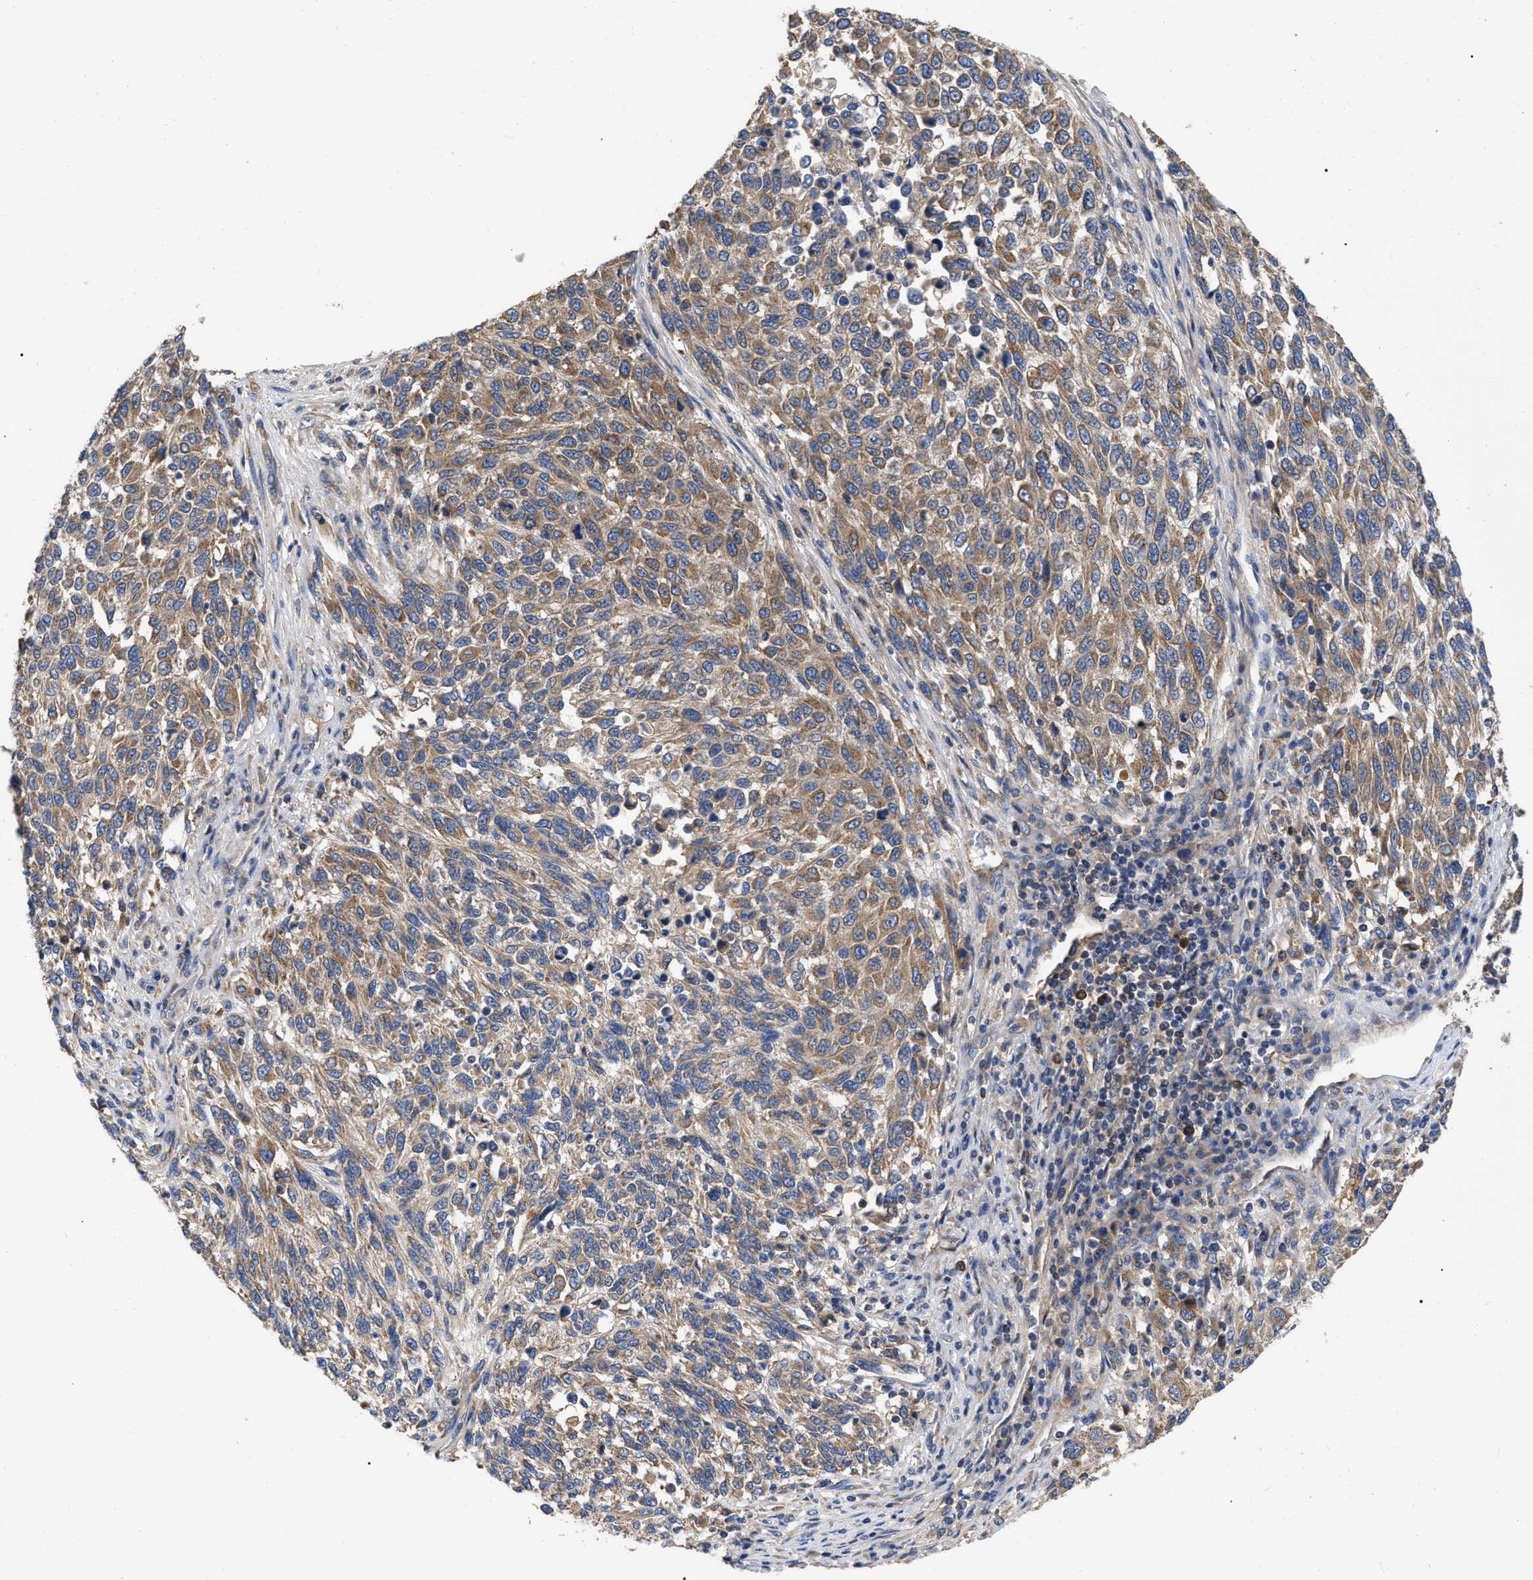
{"staining": {"intensity": "weak", "quantity": ">75%", "location": "cytoplasmic/membranous"}, "tissue": "melanoma", "cell_type": "Tumor cells", "image_type": "cancer", "snomed": [{"axis": "morphology", "description": "Malignant melanoma, Metastatic site"}, {"axis": "topography", "description": "Lymph node"}], "caption": "Protein expression analysis of human malignant melanoma (metastatic site) reveals weak cytoplasmic/membranous positivity in about >75% of tumor cells. The staining was performed using DAB to visualize the protein expression in brown, while the nuclei were stained in blue with hematoxylin (Magnification: 20x).", "gene": "RAP1GDS1", "patient": {"sex": "male", "age": 61}}